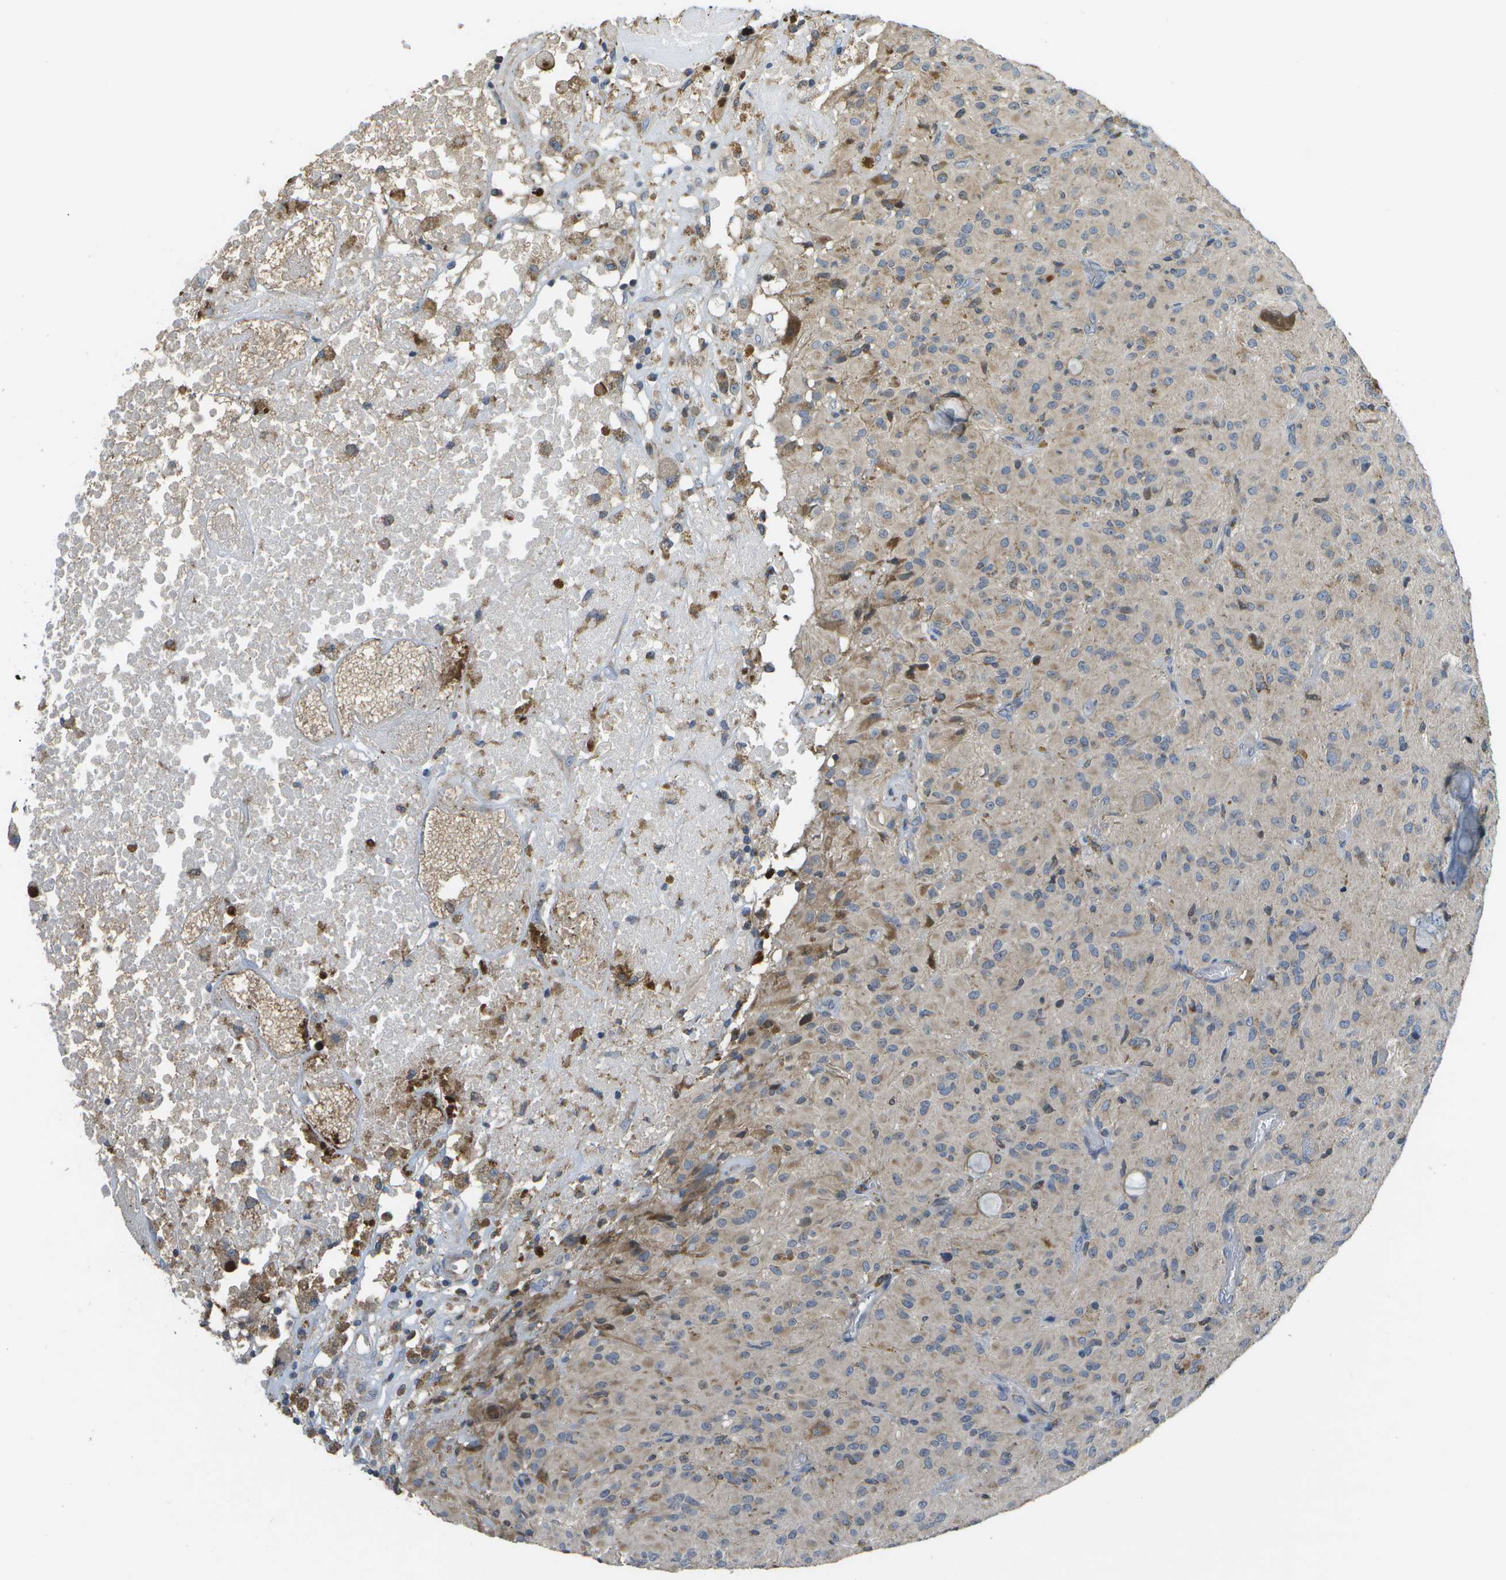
{"staining": {"intensity": "weak", "quantity": "25%-75%", "location": "cytoplasmic/membranous"}, "tissue": "glioma", "cell_type": "Tumor cells", "image_type": "cancer", "snomed": [{"axis": "morphology", "description": "Glioma, malignant, High grade"}, {"axis": "topography", "description": "Brain"}], "caption": "Immunohistochemical staining of human malignant glioma (high-grade) shows low levels of weak cytoplasmic/membranous staining in about 25%-75% of tumor cells.", "gene": "HADHA", "patient": {"sex": "female", "age": 59}}